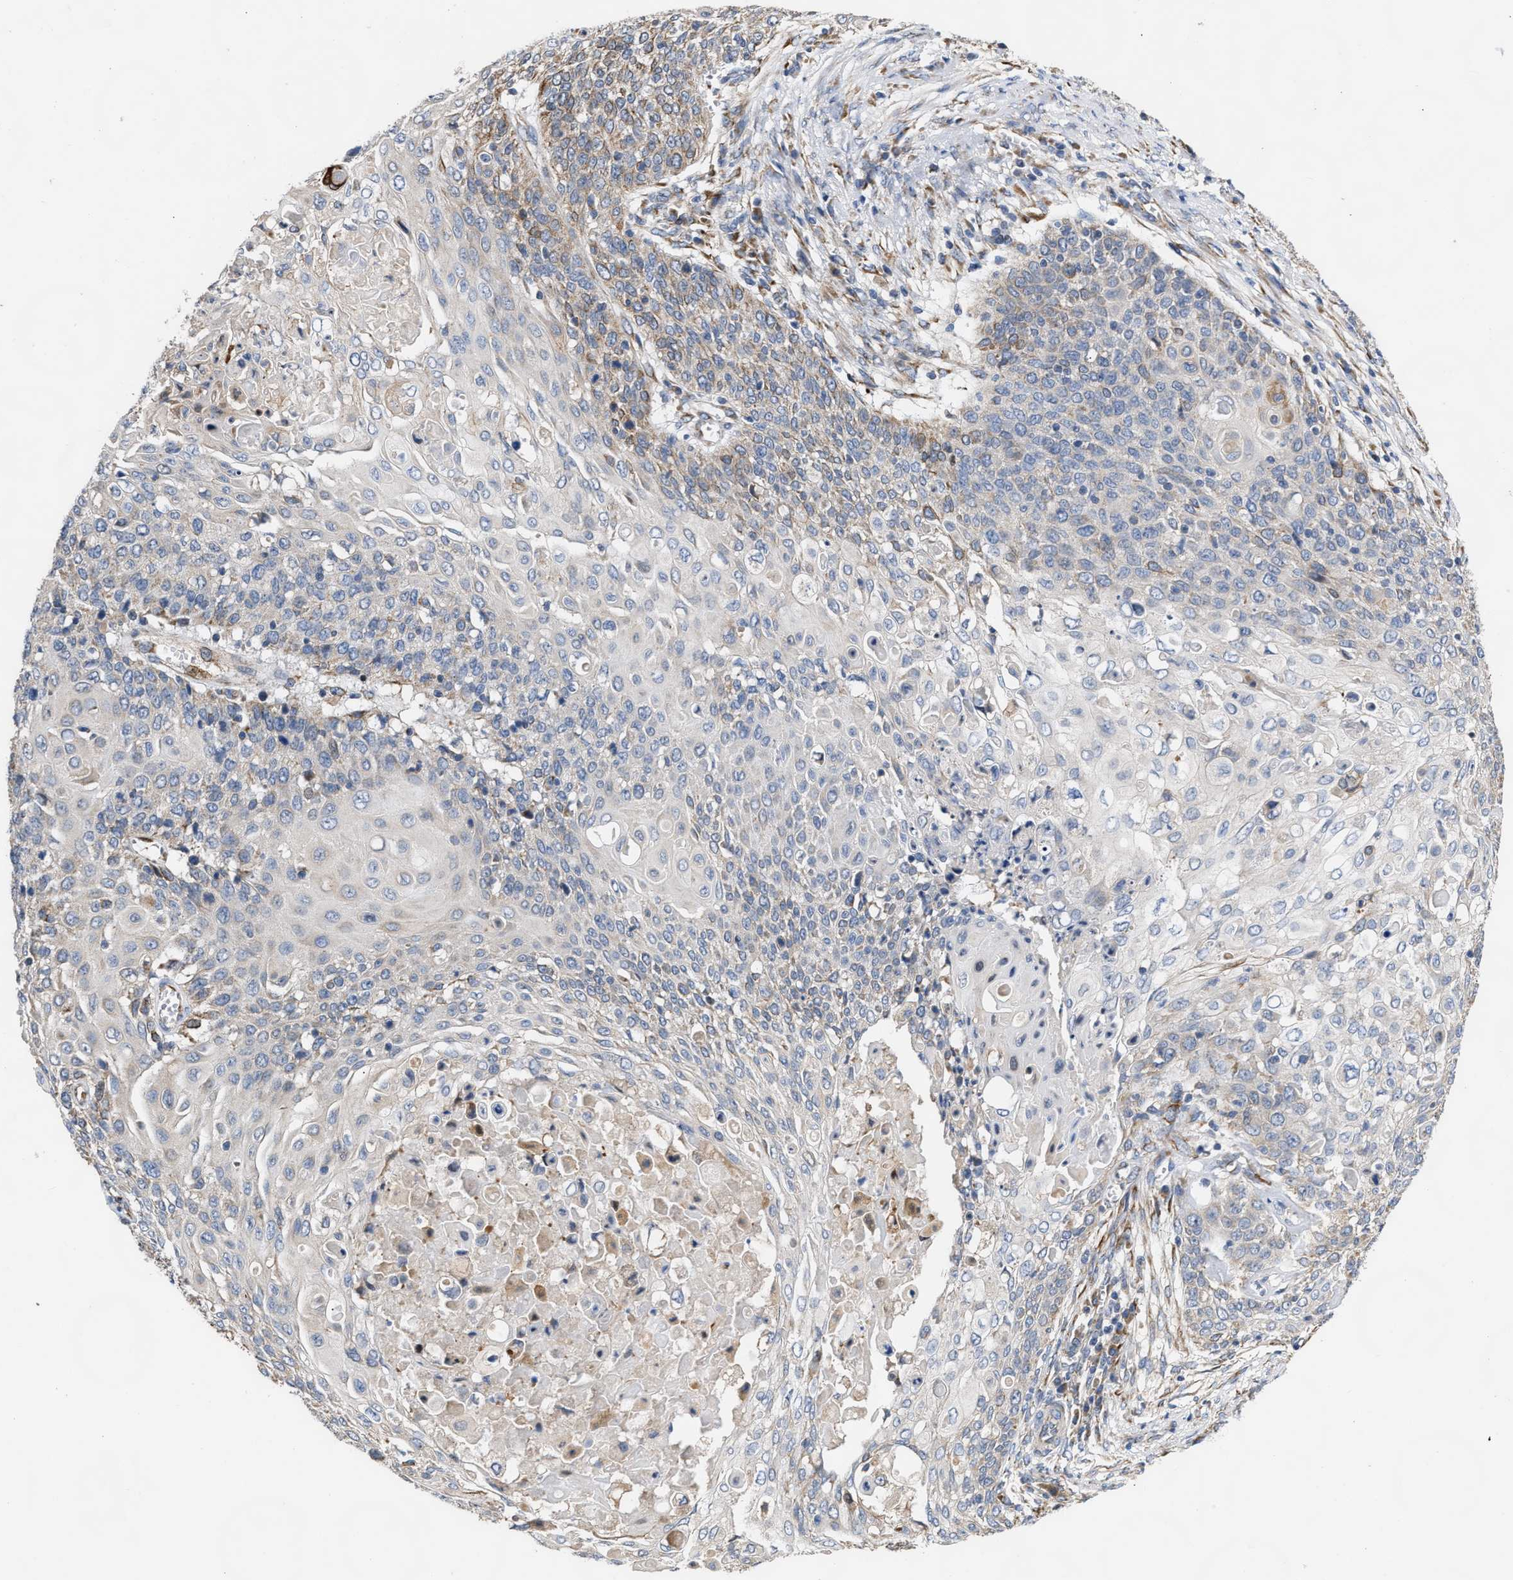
{"staining": {"intensity": "weak", "quantity": "<25%", "location": "cytoplasmic/membranous"}, "tissue": "cervical cancer", "cell_type": "Tumor cells", "image_type": "cancer", "snomed": [{"axis": "morphology", "description": "Squamous cell carcinoma, NOS"}, {"axis": "topography", "description": "Cervix"}], "caption": "The photomicrograph displays no significant expression in tumor cells of cervical cancer (squamous cell carcinoma).", "gene": "MALSU1", "patient": {"sex": "female", "age": 39}}